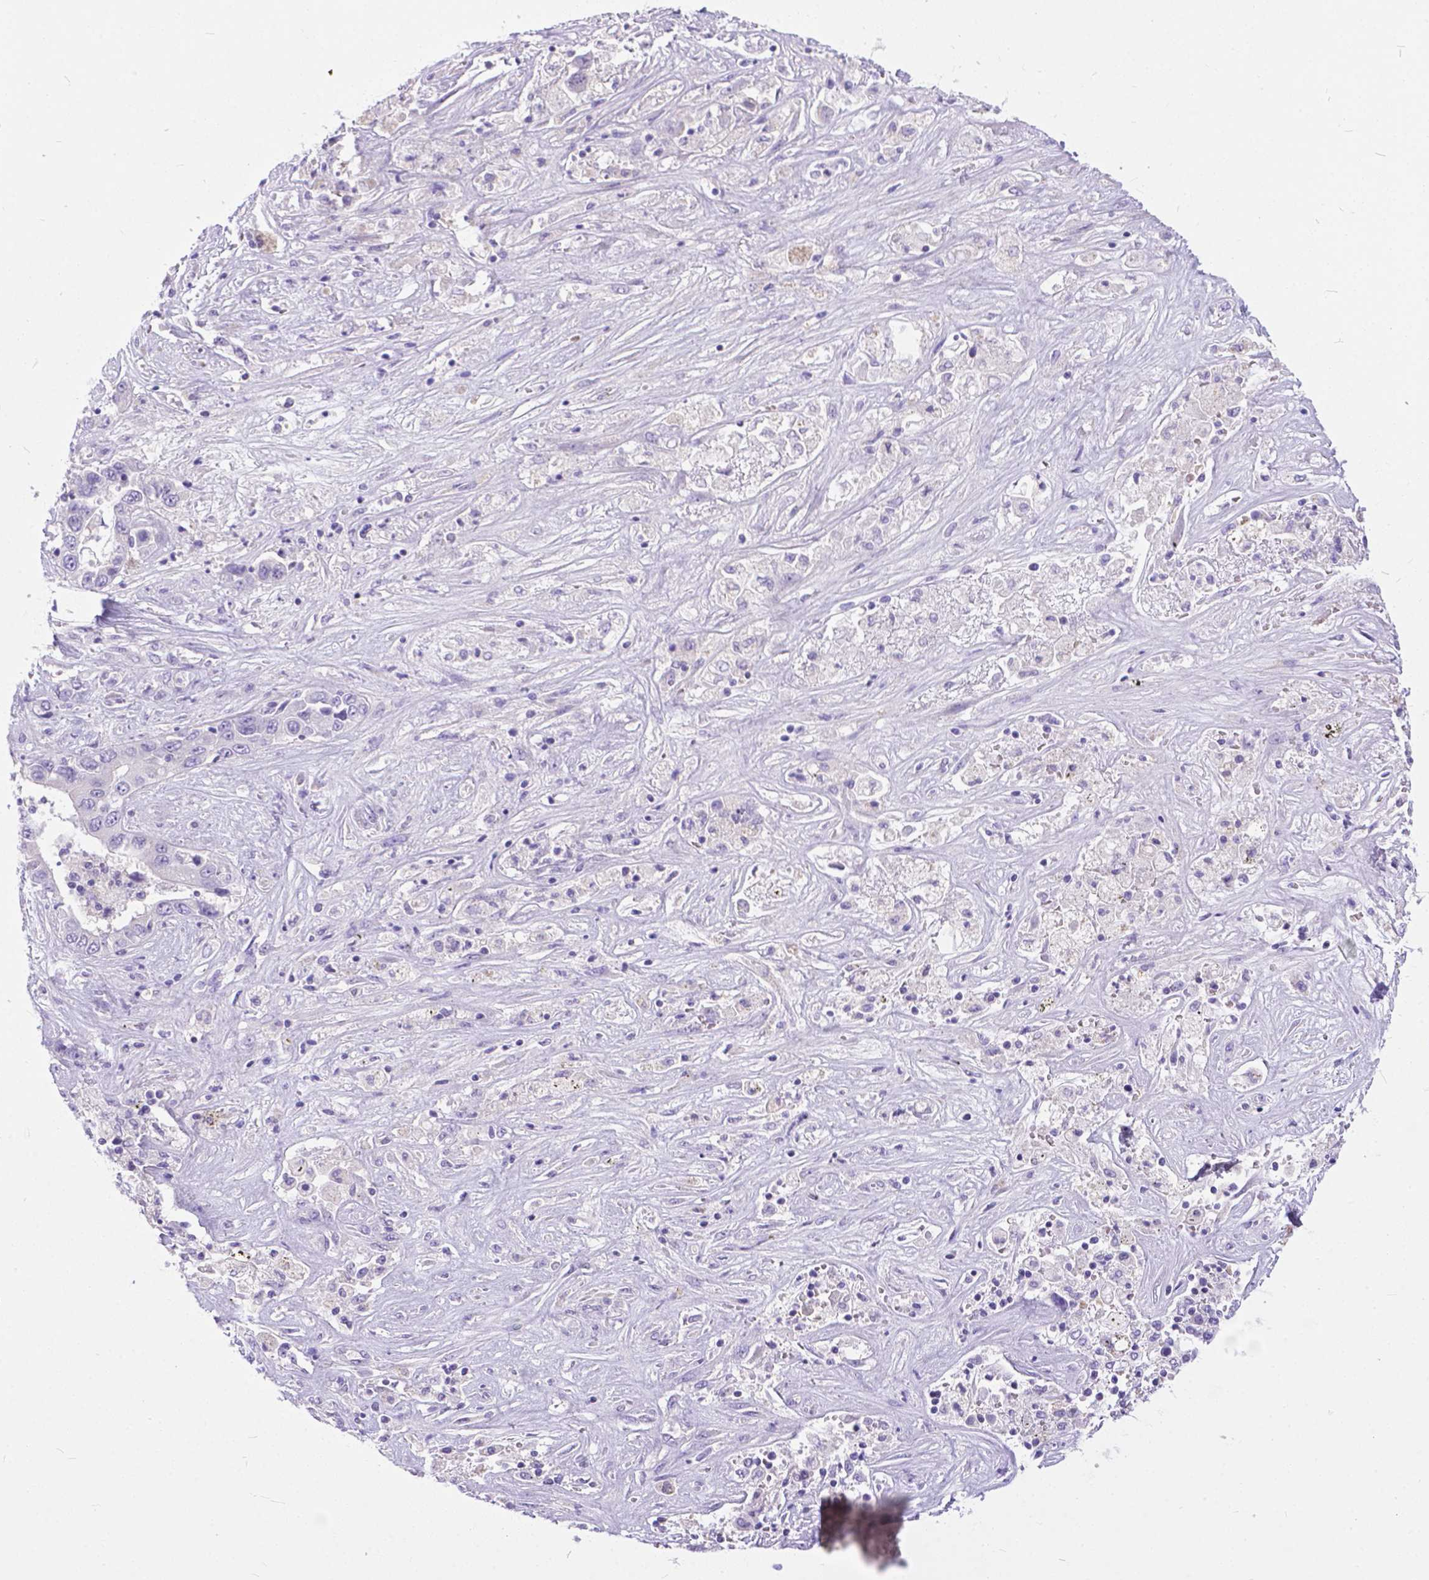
{"staining": {"intensity": "negative", "quantity": "none", "location": "none"}, "tissue": "liver cancer", "cell_type": "Tumor cells", "image_type": "cancer", "snomed": [{"axis": "morphology", "description": "Cholangiocarcinoma"}, {"axis": "topography", "description": "Liver"}], "caption": "This is a micrograph of immunohistochemistry staining of cholangiocarcinoma (liver), which shows no staining in tumor cells. (DAB (3,3'-diaminobenzidine) IHC, high magnification).", "gene": "TTLL6", "patient": {"sex": "female", "age": 52}}